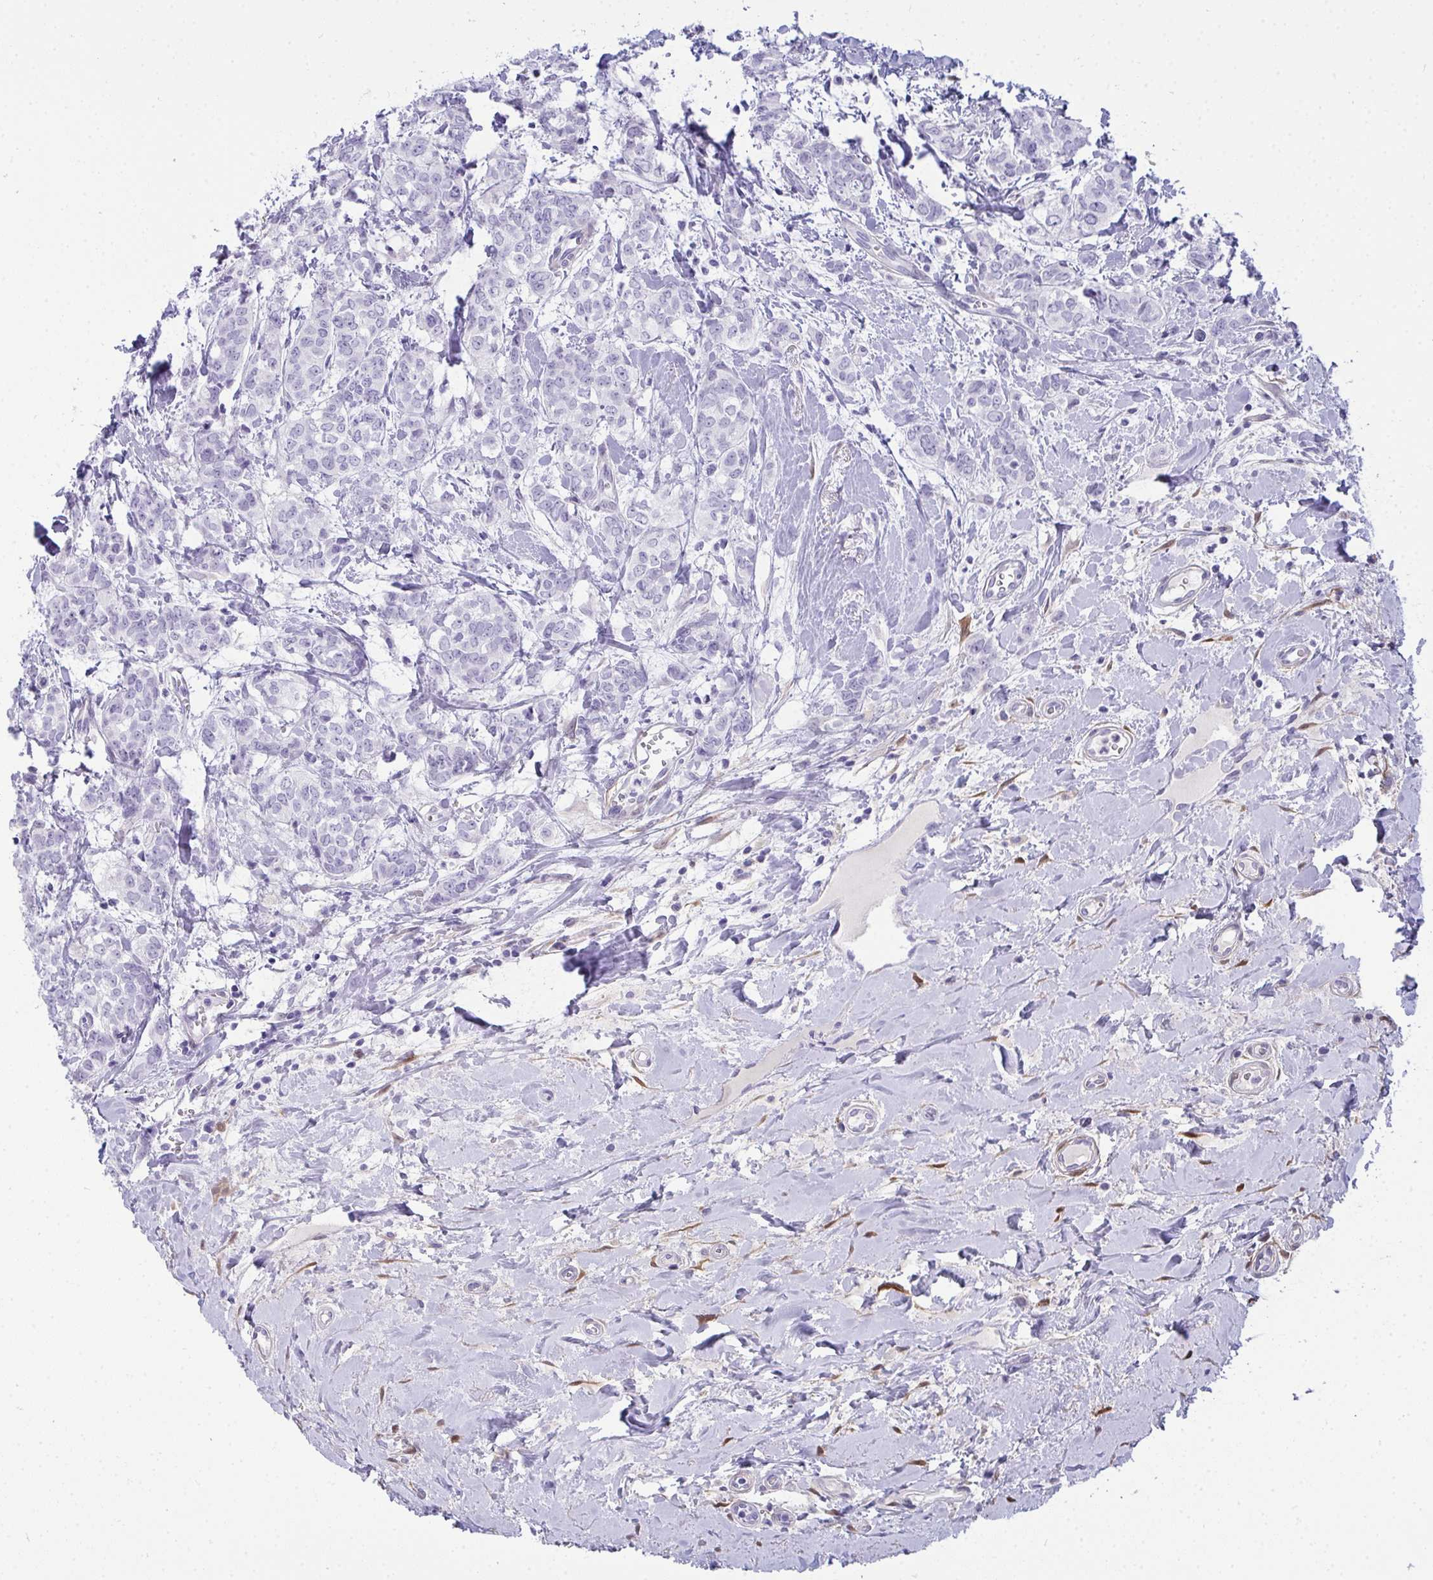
{"staining": {"intensity": "negative", "quantity": "none", "location": "none"}, "tissue": "breast cancer", "cell_type": "Tumor cells", "image_type": "cancer", "snomed": [{"axis": "morphology", "description": "Duct carcinoma"}, {"axis": "topography", "description": "Breast"}], "caption": "Immunohistochemistry (IHC) of human infiltrating ductal carcinoma (breast) shows no expression in tumor cells. Brightfield microscopy of IHC stained with DAB (3,3'-diaminobenzidine) (brown) and hematoxylin (blue), captured at high magnification.", "gene": "HSPB6", "patient": {"sex": "female", "age": 61}}